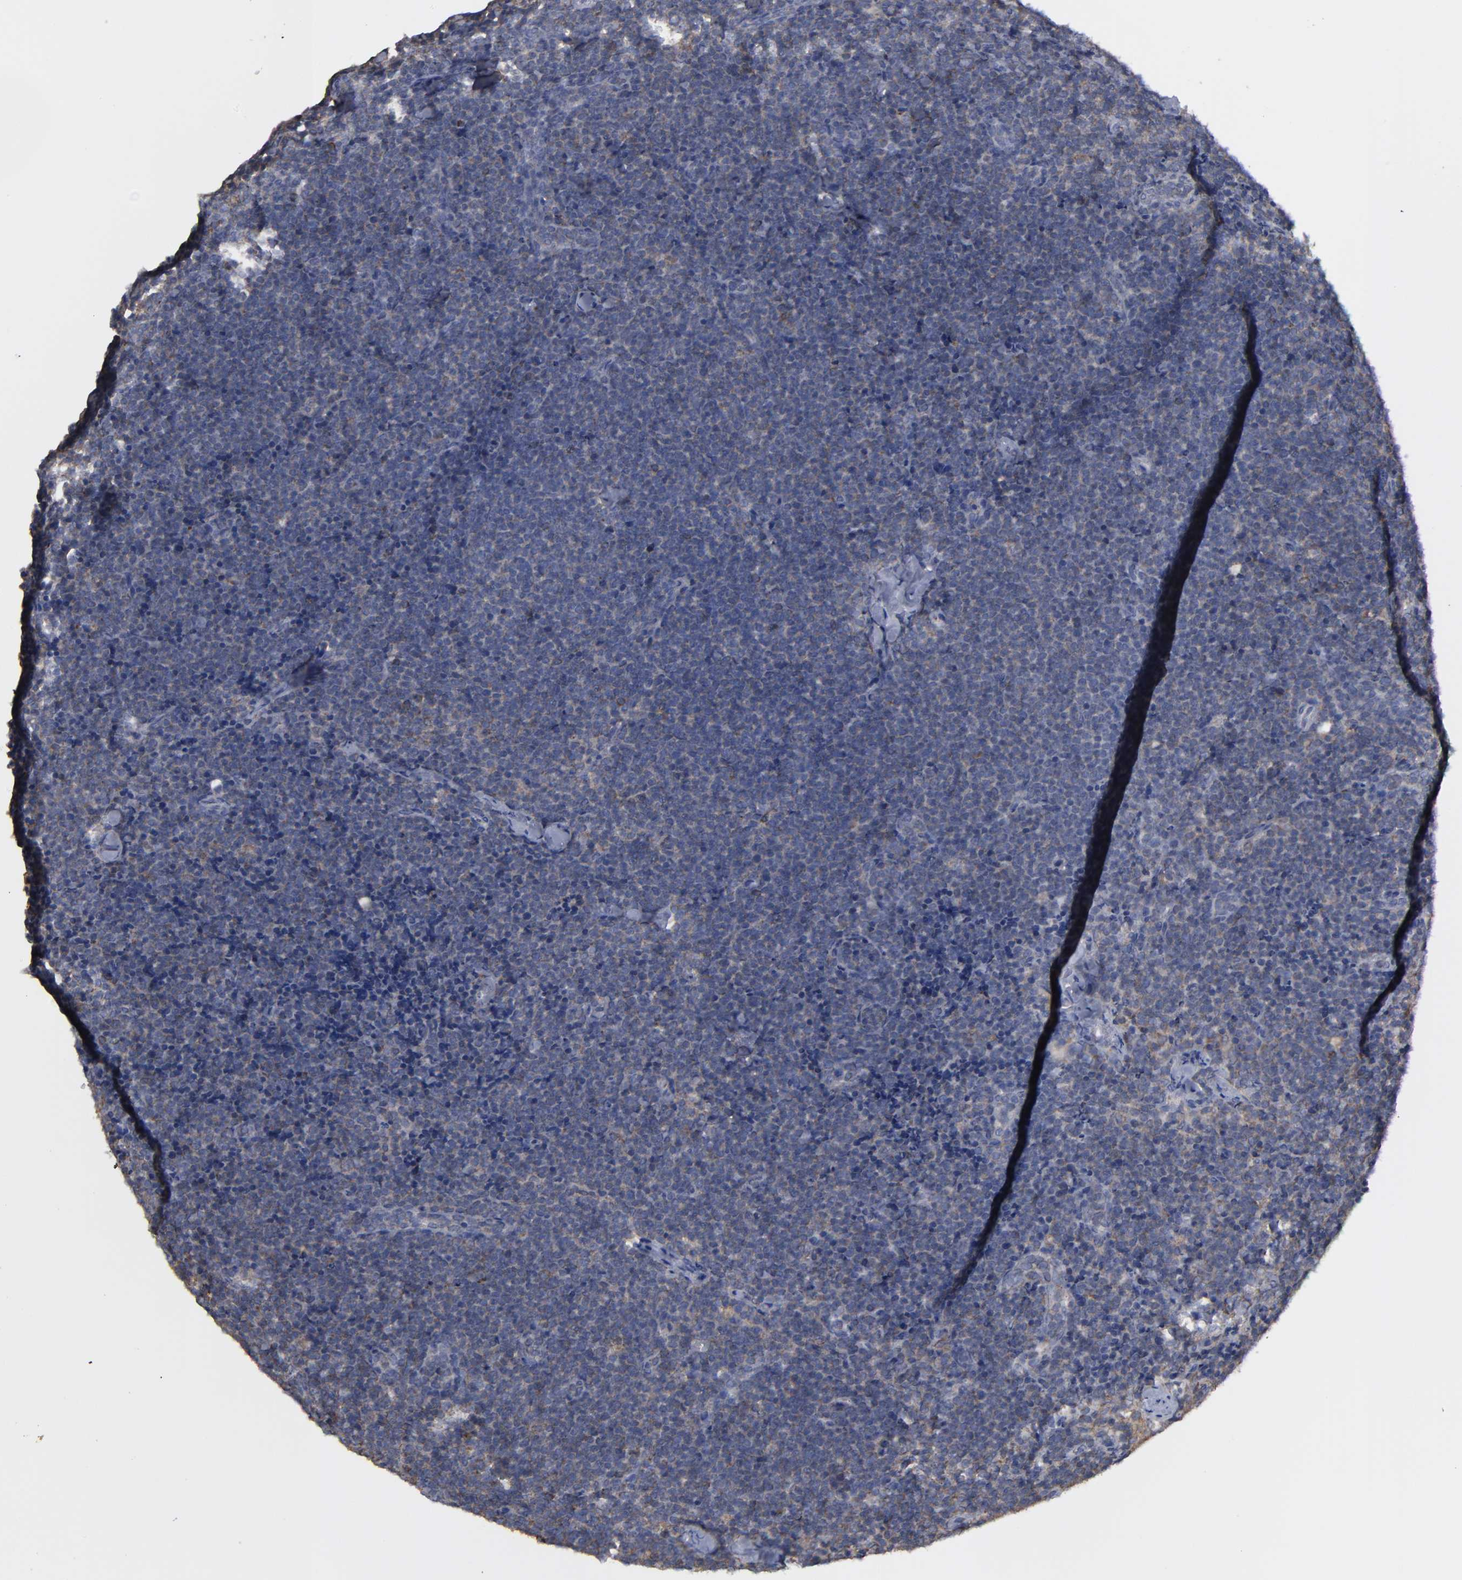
{"staining": {"intensity": "weak", "quantity": "<25%", "location": "cytoplasmic/membranous"}, "tissue": "lymphoma", "cell_type": "Tumor cells", "image_type": "cancer", "snomed": [{"axis": "morphology", "description": "Malignant lymphoma, non-Hodgkin's type, High grade"}, {"axis": "topography", "description": "Lymph node"}], "caption": "Lymphoma was stained to show a protein in brown. There is no significant expression in tumor cells. Brightfield microscopy of immunohistochemistry stained with DAB (brown) and hematoxylin (blue), captured at high magnification.", "gene": "KIAA2026", "patient": {"sex": "female", "age": 58}}